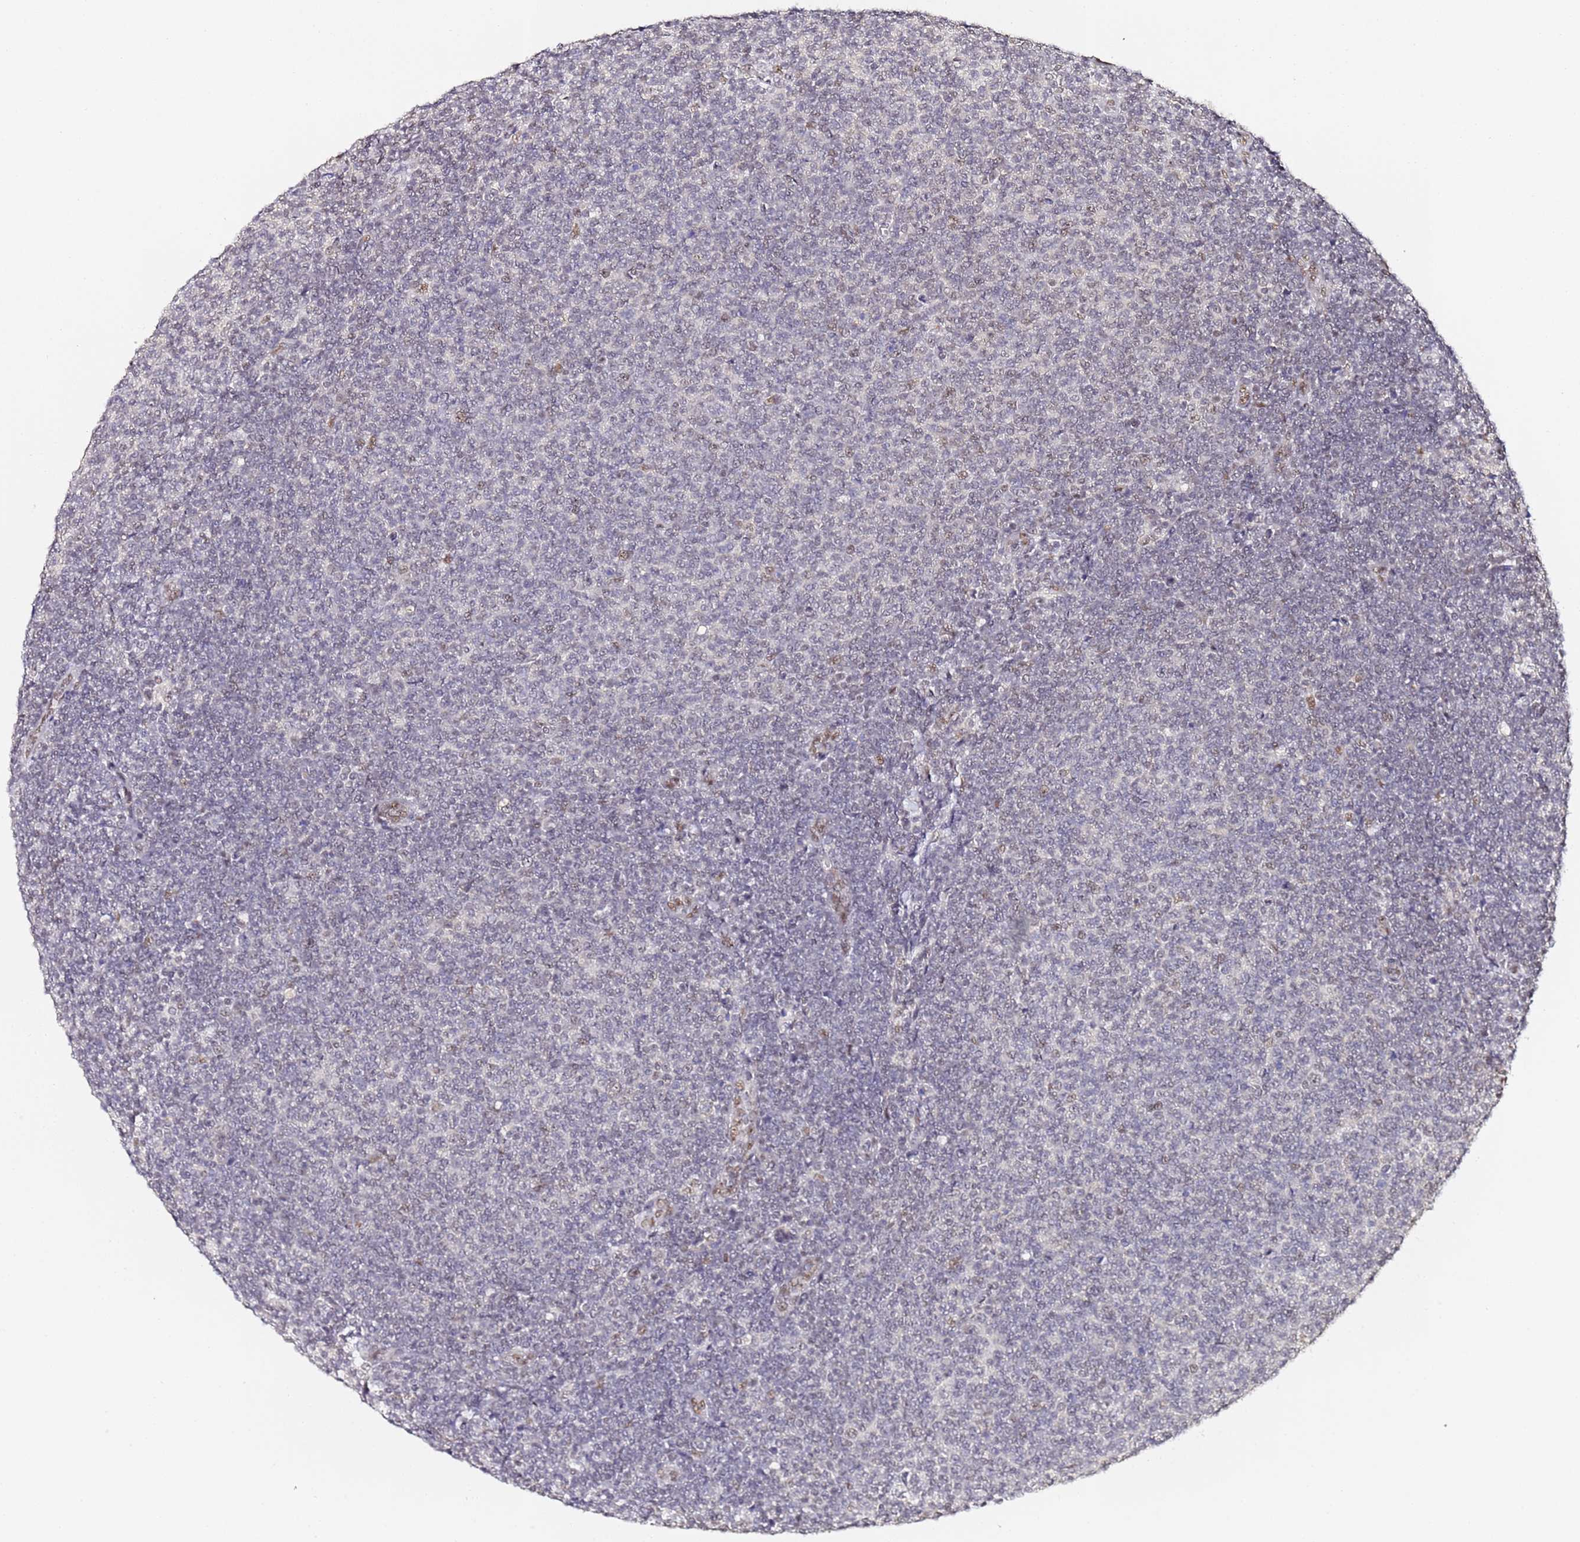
{"staining": {"intensity": "negative", "quantity": "none", "location": "none"}, "tissue": "lymphoma", "cell_type": "Tumor cells", "image_type": "cancer", "snomed": [{"axis": "morphology", "description": "Malignant lymphoma, non-Hodgkin's type, Low grade"}, {"axis": "topography", "description": "Lymph node"}], "caption": "A high-resolution photomicrograph shows IHC staining of lymphoma, which displays no significant positivity in tumor cells. (Immunohistochemistry (ihc), brightfield microscopy, high magnification).", "gene": "LSM3", "patient": {"sex": "male", "age": 66}}